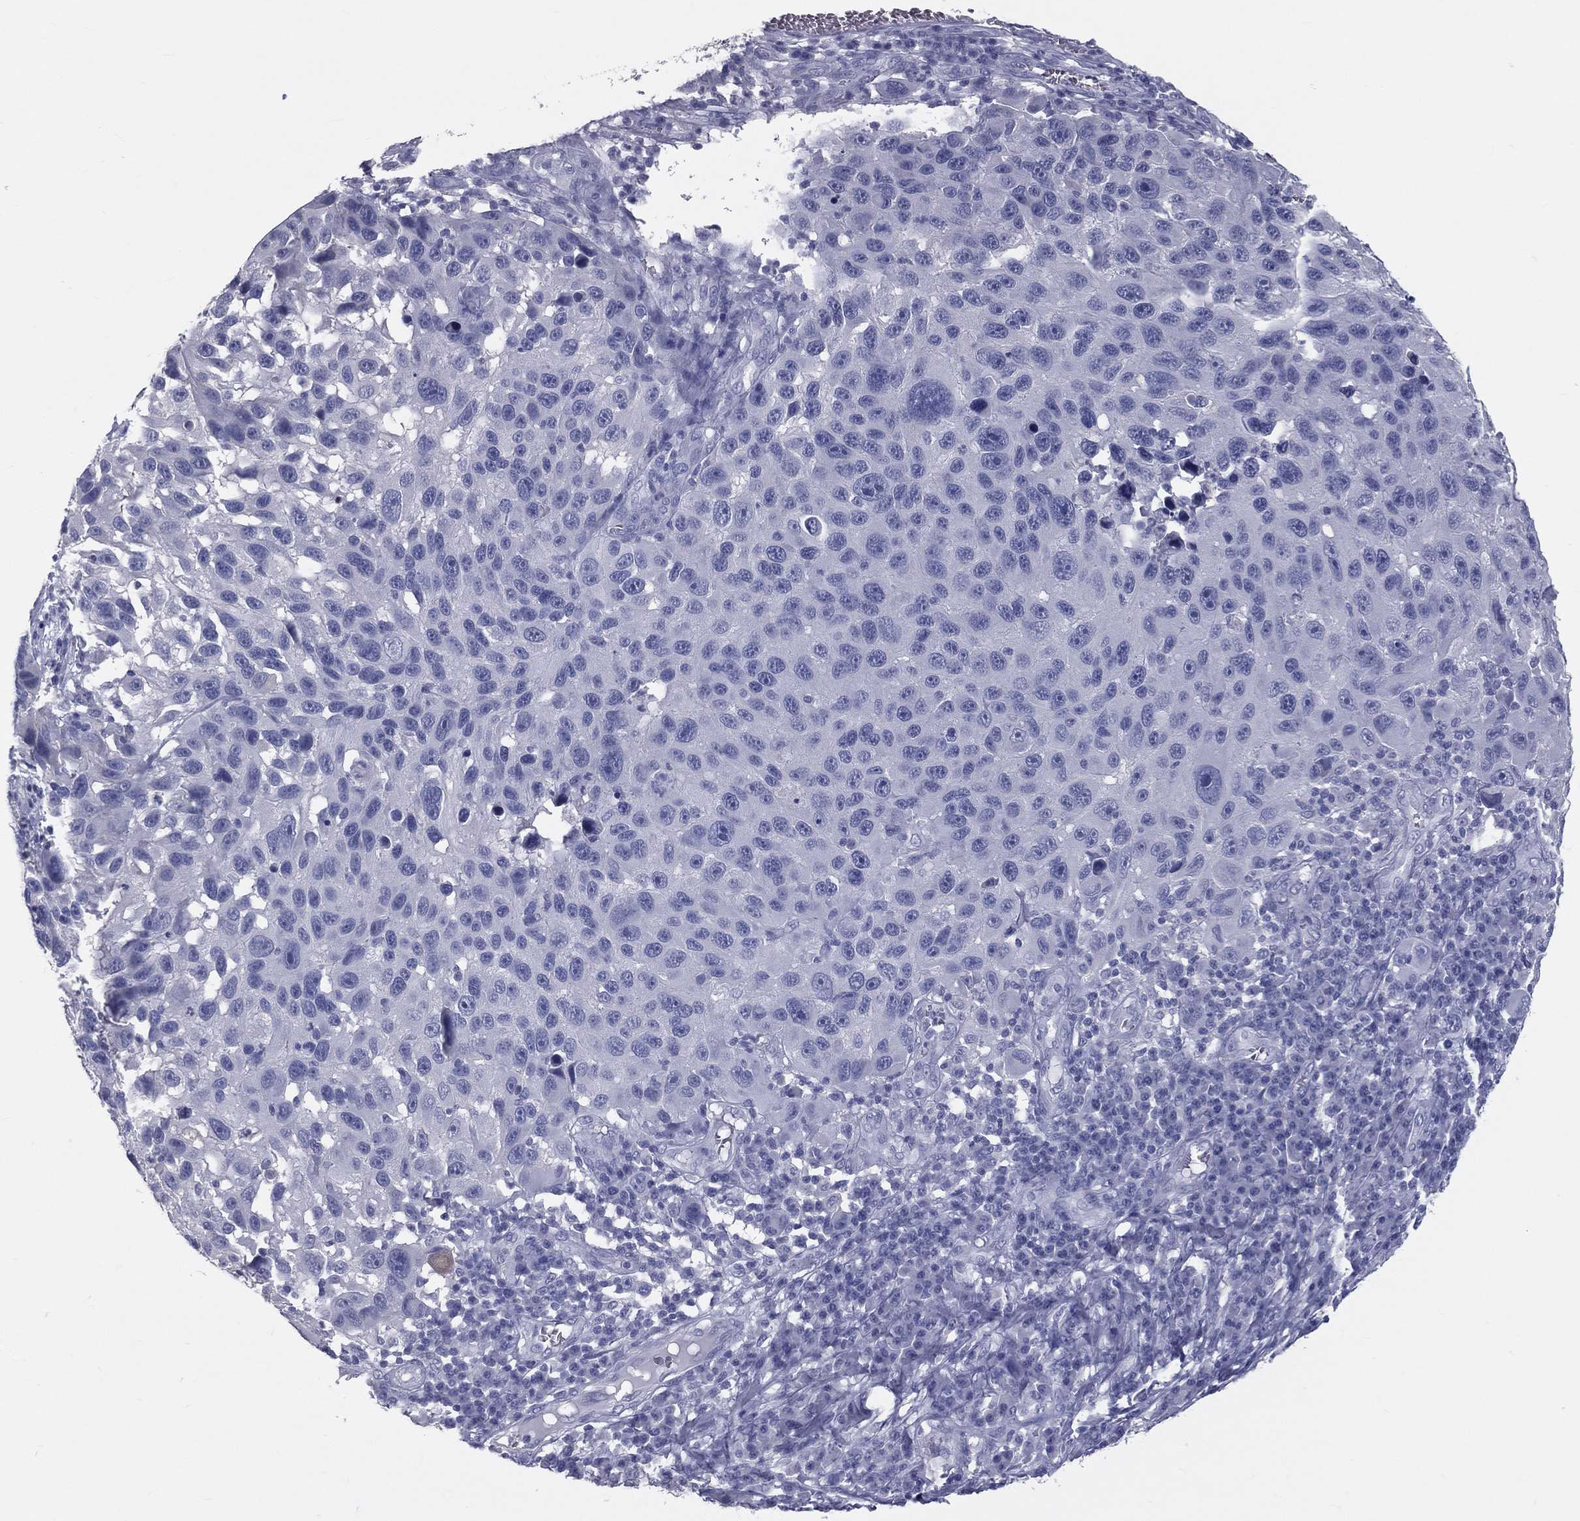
{"staining": {"intensity": "negative", "quantity": "none", "location": "none"}, "tissue": "melanoma", "cell_type": "Tumor cells", "image_type": "cancer", "snomed": [{"axis": "morphology", "description": "Malignant melanoma, NOS"}, {"axis": "topography", "description": "Skin"}], "caption": "The immunohistochemistry micrograph has no significant expression in tumor cells of melanoma tissue.", "gene": "TFPI2", "patient": {"sex": "male", "age": 53}}